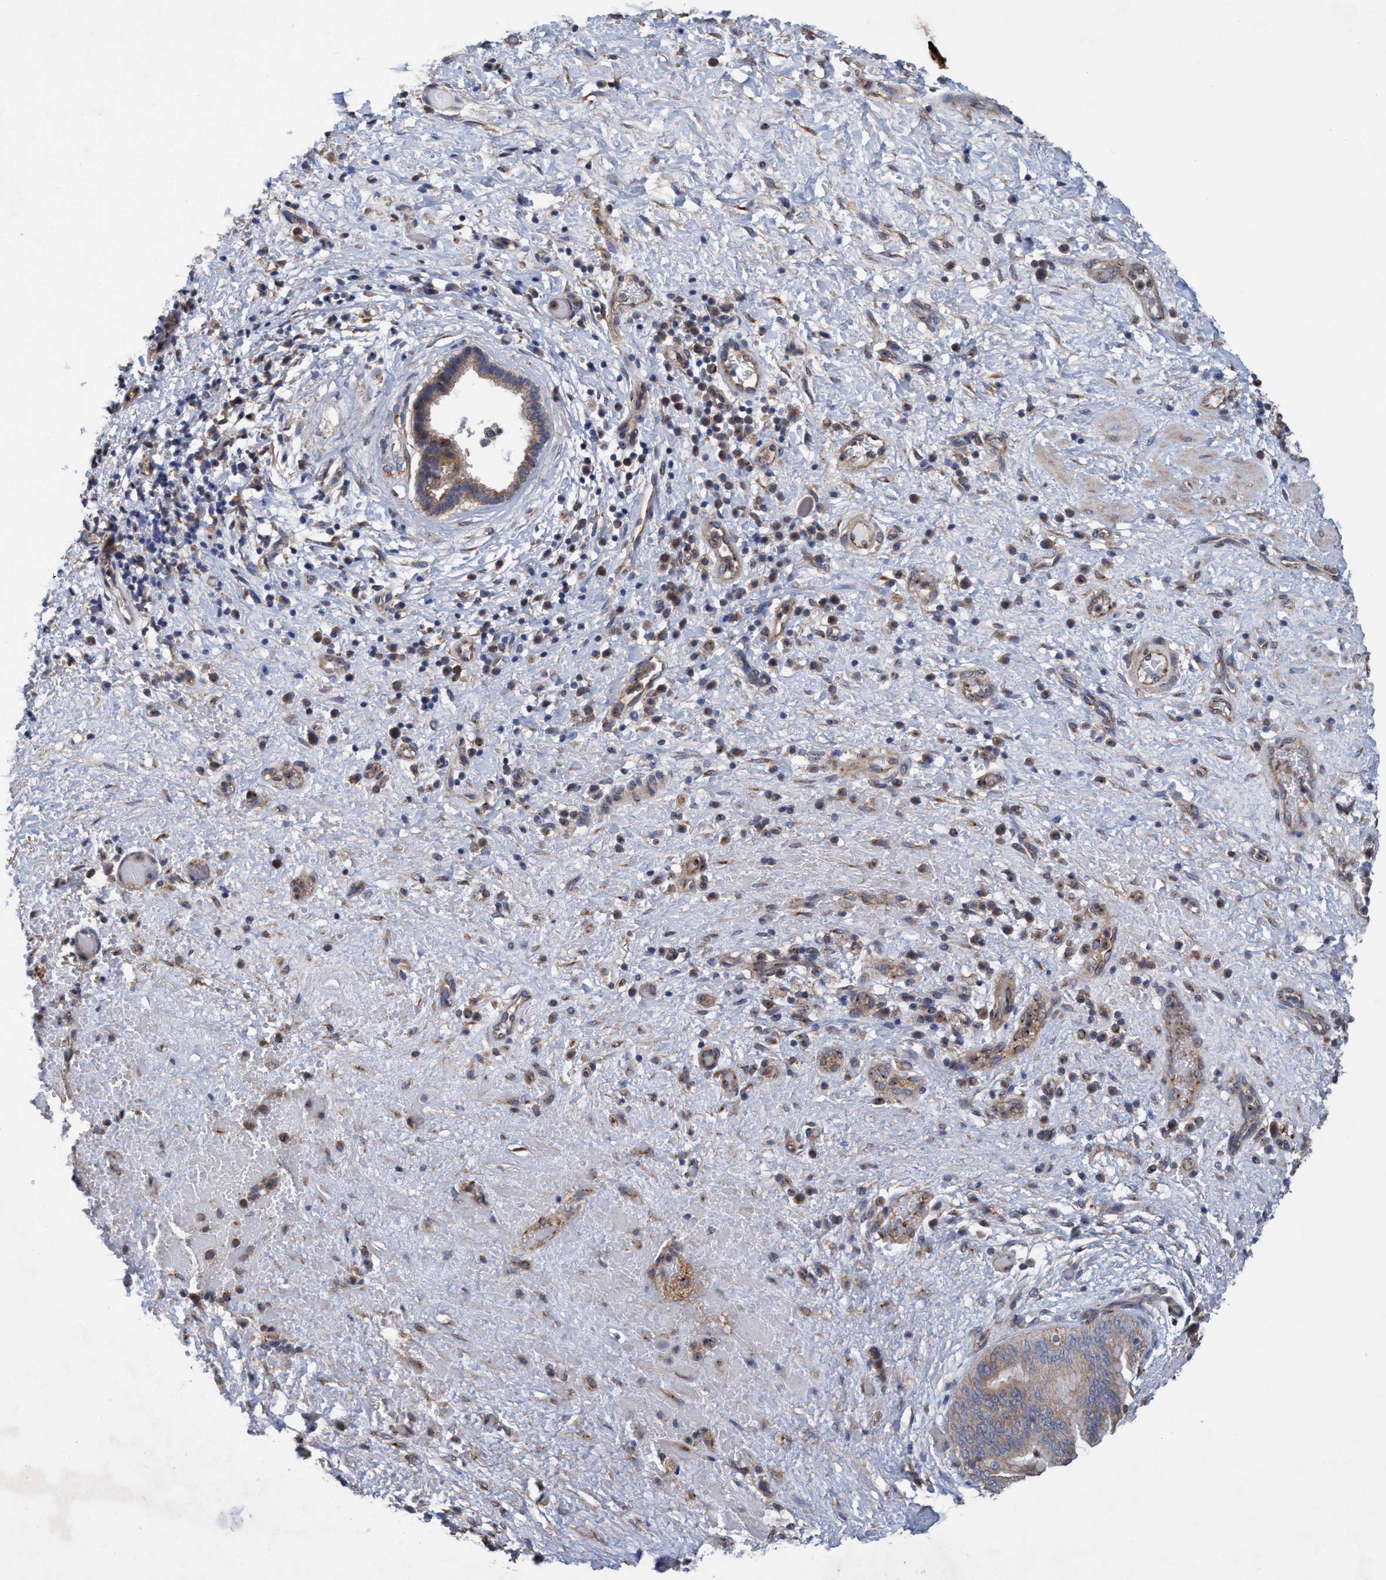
{"staining": {"intensity": "weak", "quantity": ">75%", "location": "cytoplasmic/membranous"}, "tissue": "liver cancer", "cell_type": "Tumor cells", "image_type": "cancer", "snomed": [{"axis": "morphology", "description": "Cholangiocarcinoma"}, {"axis": "topography", "description": "Liver"}], "caption": "Immunohistochemistry (IHC) micrograph of neoplastic tissue: human liver cholangiocarcinoma stained using immunohistochemistry (IHC) displays low levels of weak protein expression localized specifically in the cytoplasmic/membranous of tumor cells, appearing as a cytoplasmic/membranous brown color.", "gene": "BICD2", "patient": {"sex": "female", "age": 38}}